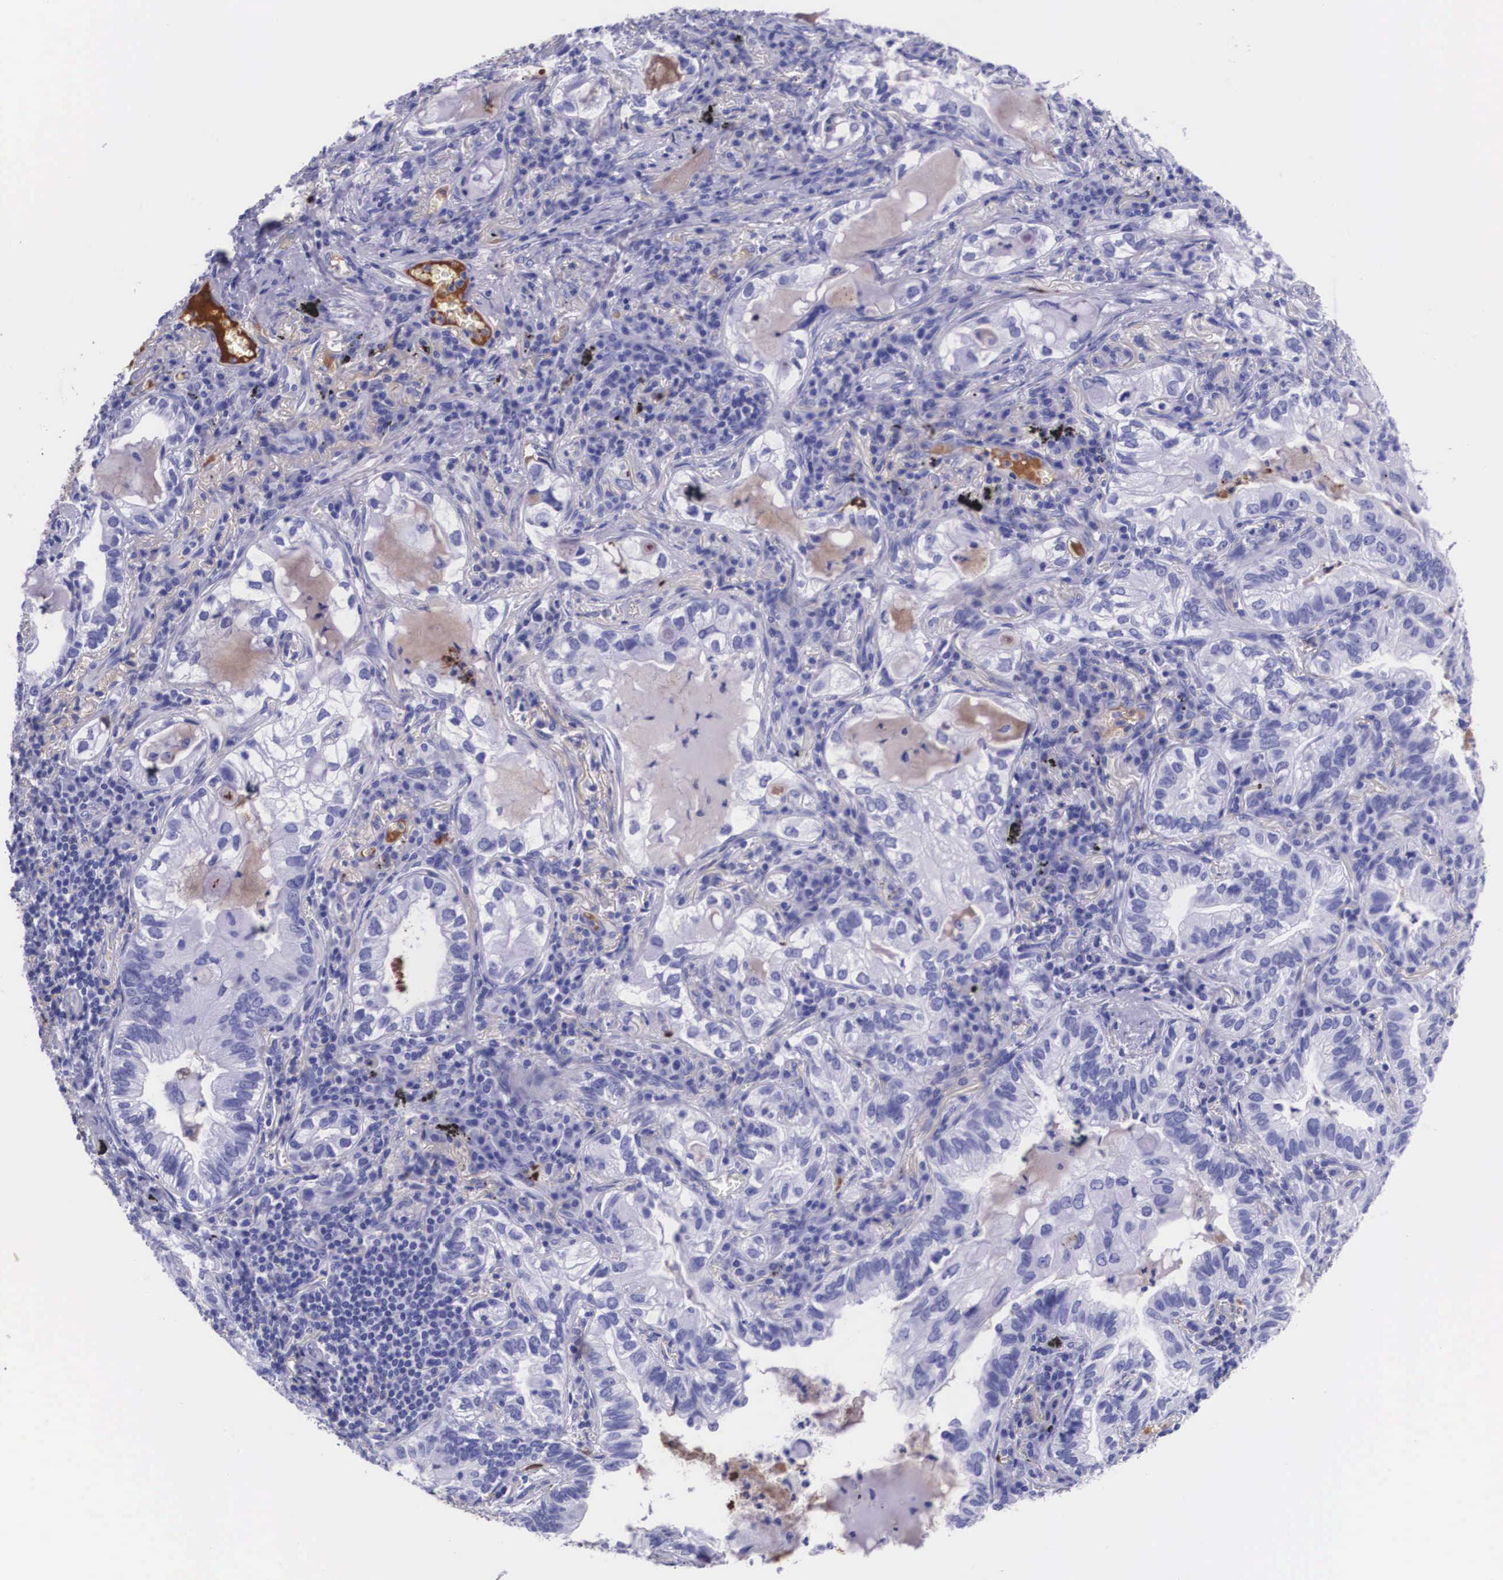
{"staining": {"intensity": "negative", "quantity": "none", "location": "none"}, "tissue": "lung cancer", "cell_type": "Tumor cells", "image_type": "cancer", "snomed": [{"axis": "morphology", "description": "Adenocarcinoma, NOS"}, {"axis": "topography", "description": "Lung"}], "caption": "There is no significant expression in tumor cells of lung cancer (adenocarcinoma).", "gene": "PLG", "patient": {"sex": "female", "age": 50}}